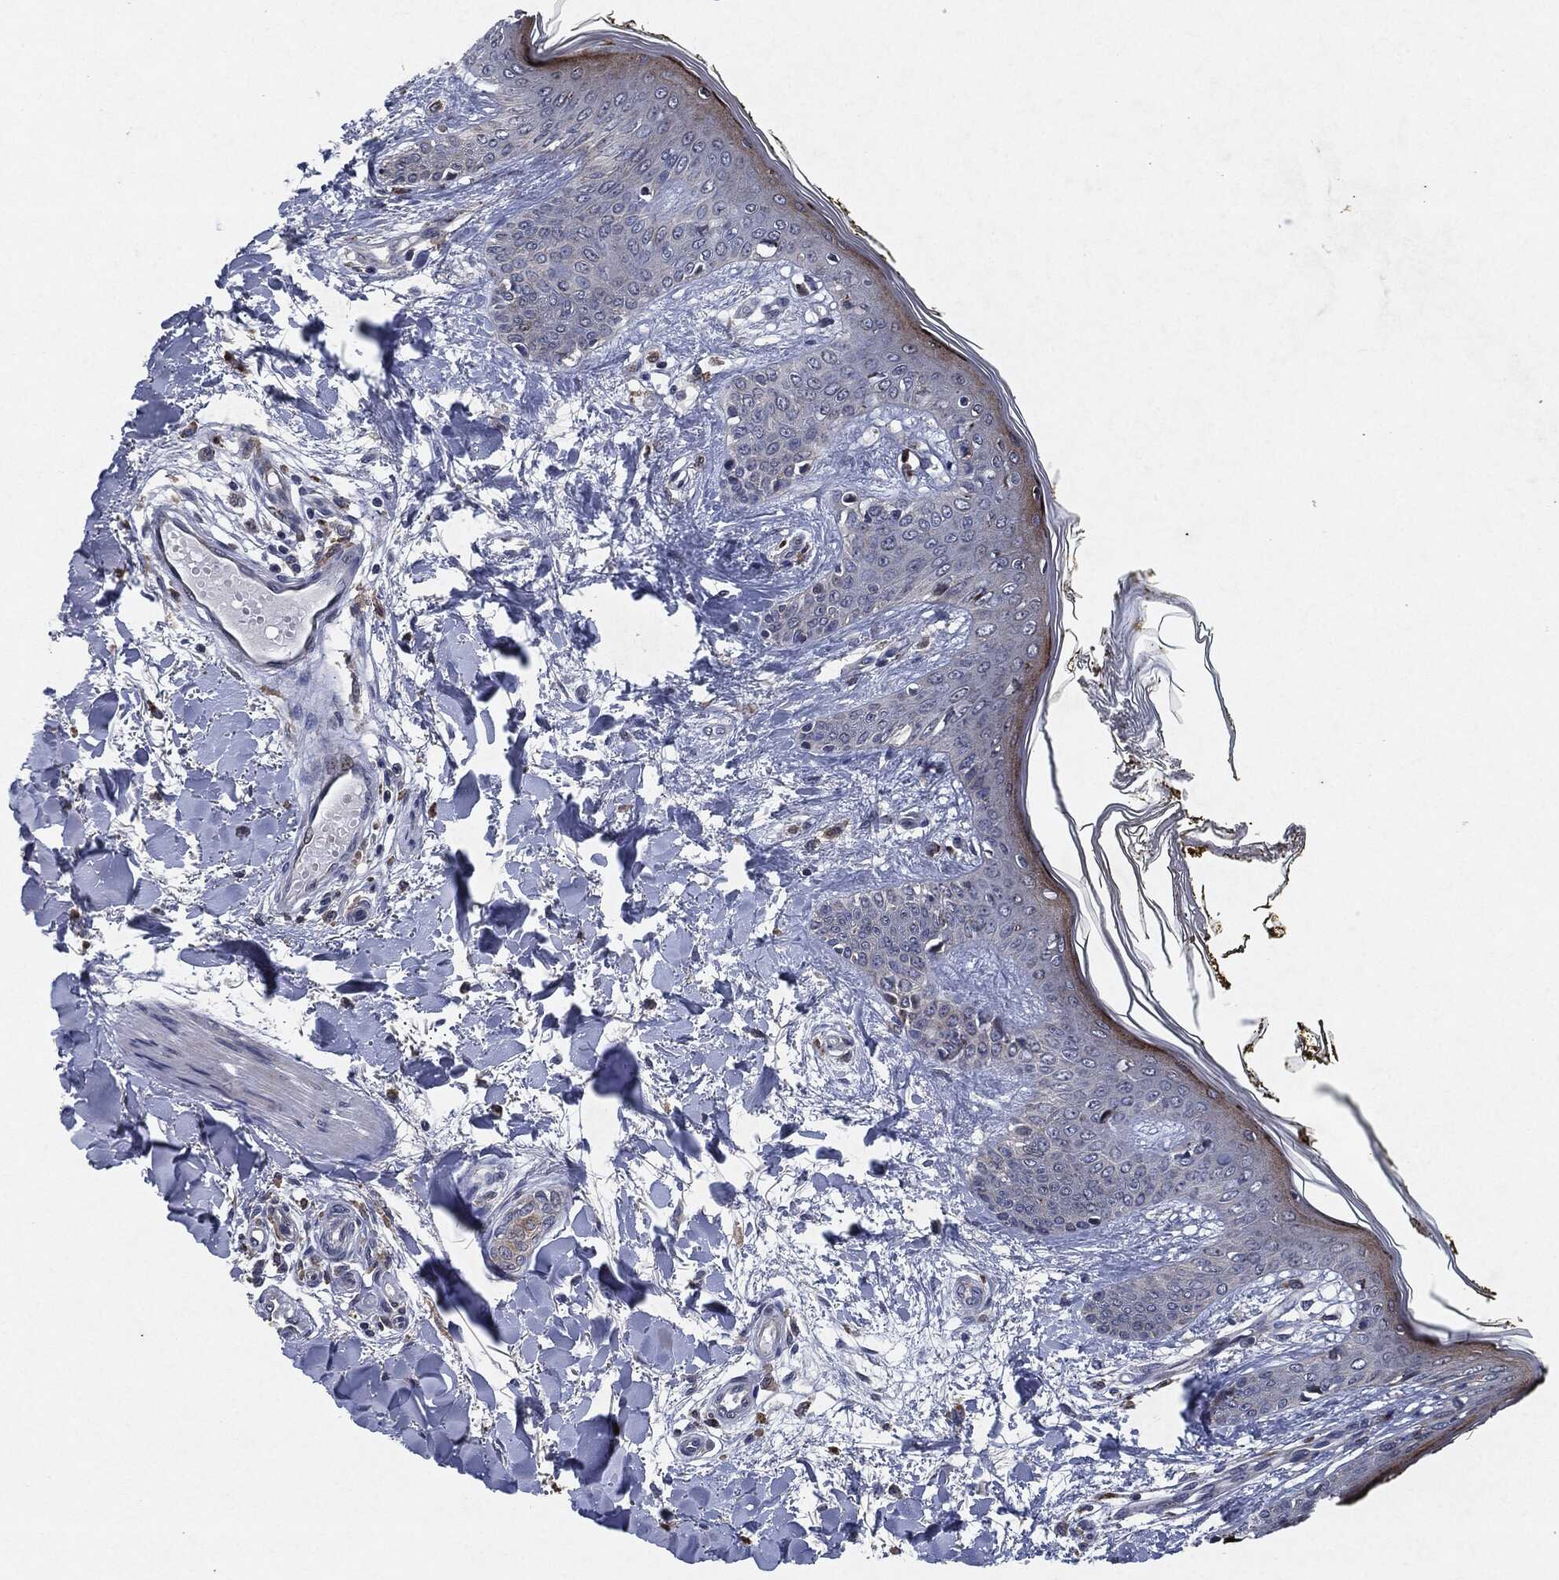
{"staining": {"intensity": "negative", "quantity": "none", "location": "none"}, "tissue": "skin", "cell_type": "Fibroblasts", "image_type": "normal", "snomed": [{"axis": "morphology", "description": "Normal tissue, NOS"}, {"axis": "morphology", "description": "Malignant melanoma, NOS"}, {"axis": "topography", "description": "Skin"}], "caption": "The immunohistochemistry (IHC) photomicrograph has no significant staining in fibroblasts of skin.", "gene": "SLC31A2", "patient": {"sex": "female", "age": 34}}